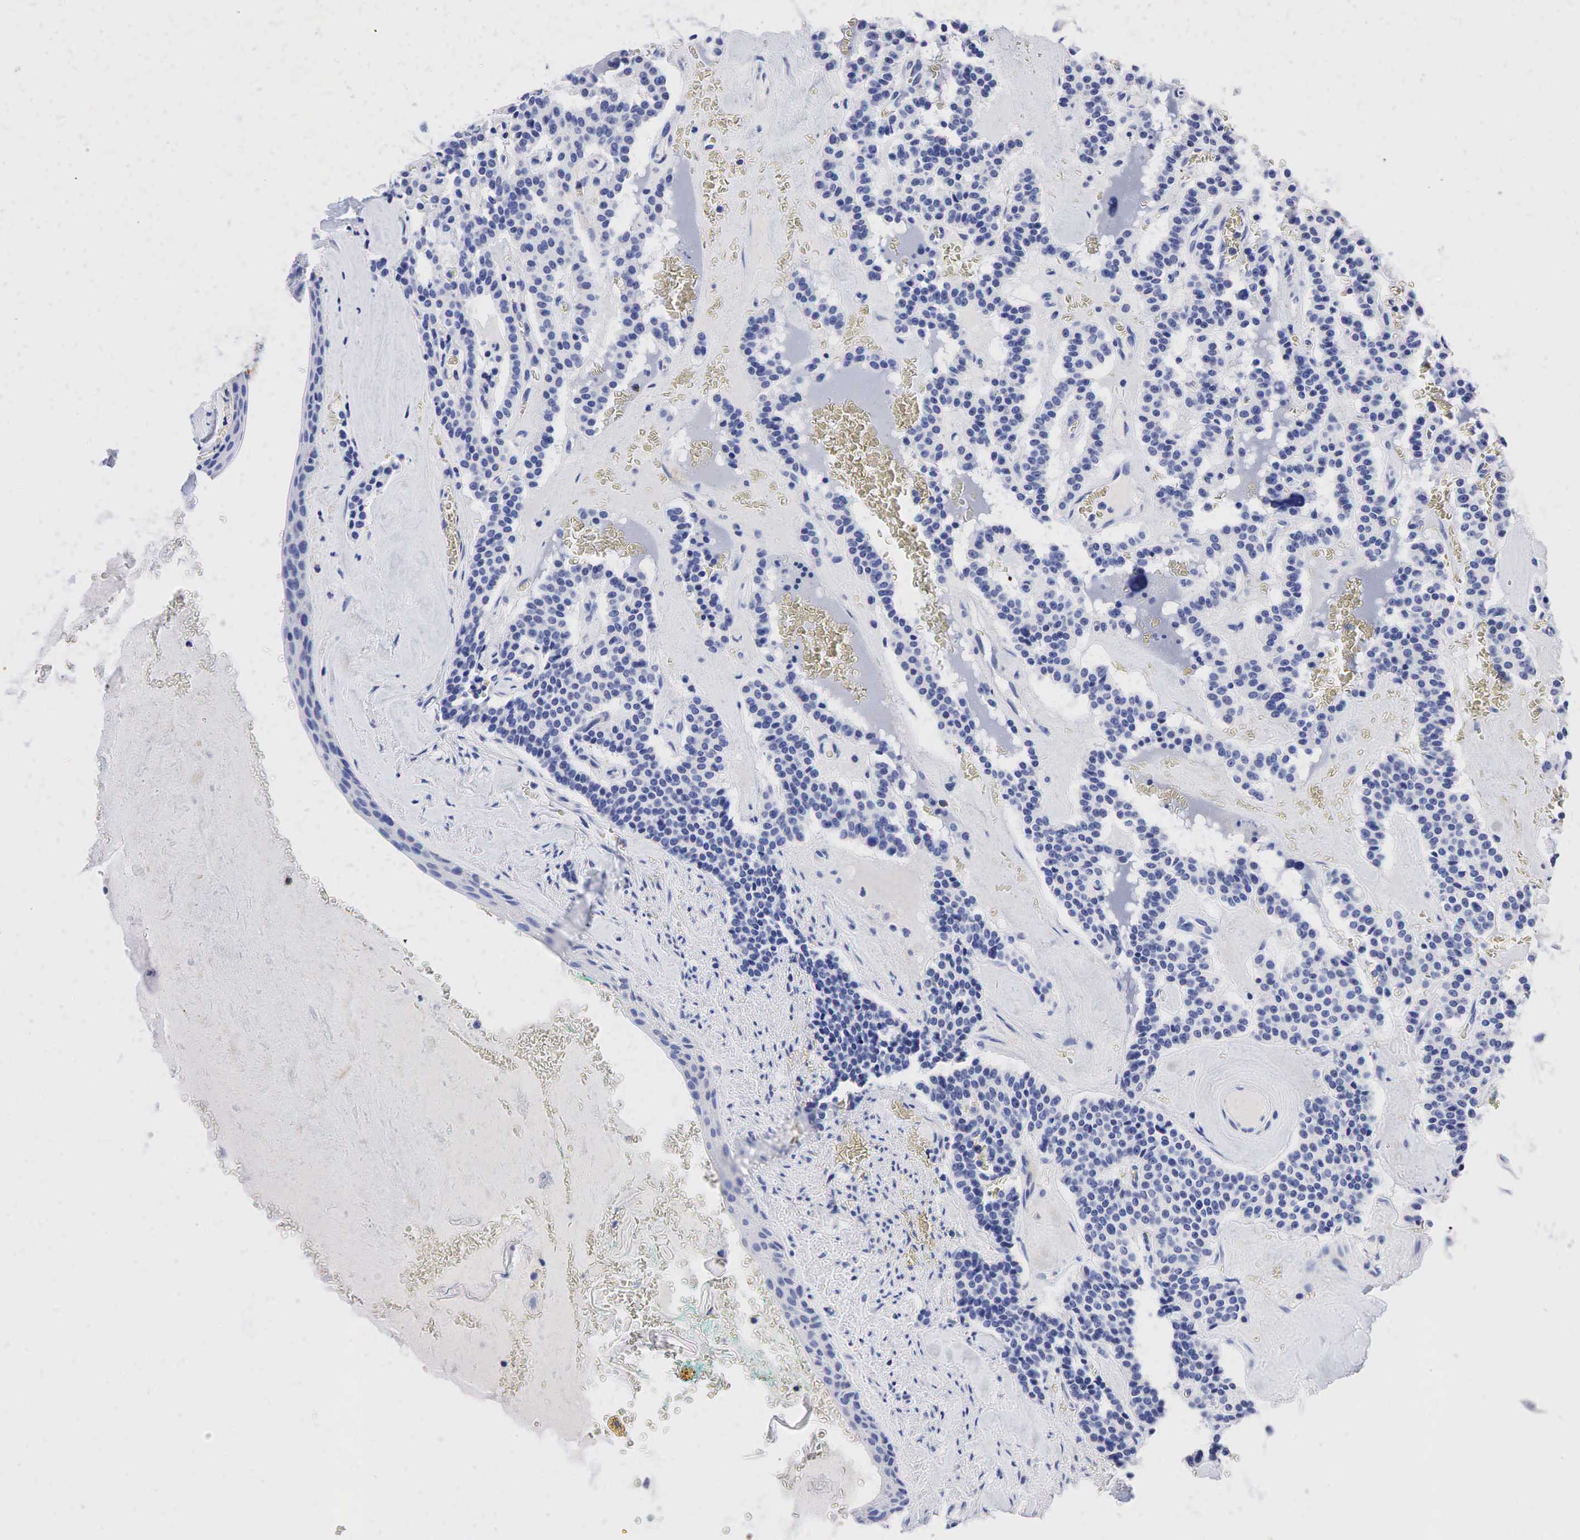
{"staining": {"intensity": "negative", "quantity": "none", "location": "none"}, "tissue": "carcinoid", "cell_type": "Tumor cells", "image_type": "cancer", "snomed": [{"axis": "morphology", "description": "Carcinoid, malignant, NOS"}, {"axis": "topography", "description": "Bronchus"}], "caption": "Carcinoid was stained to show a protein in brown. There is no significant staining in tumor cells. (Brightfield microscopy of DAB immunohistochemistry (IHC) at high magnification).", "gene": "SST", "patient": {"sex": "male", "age": 55}}